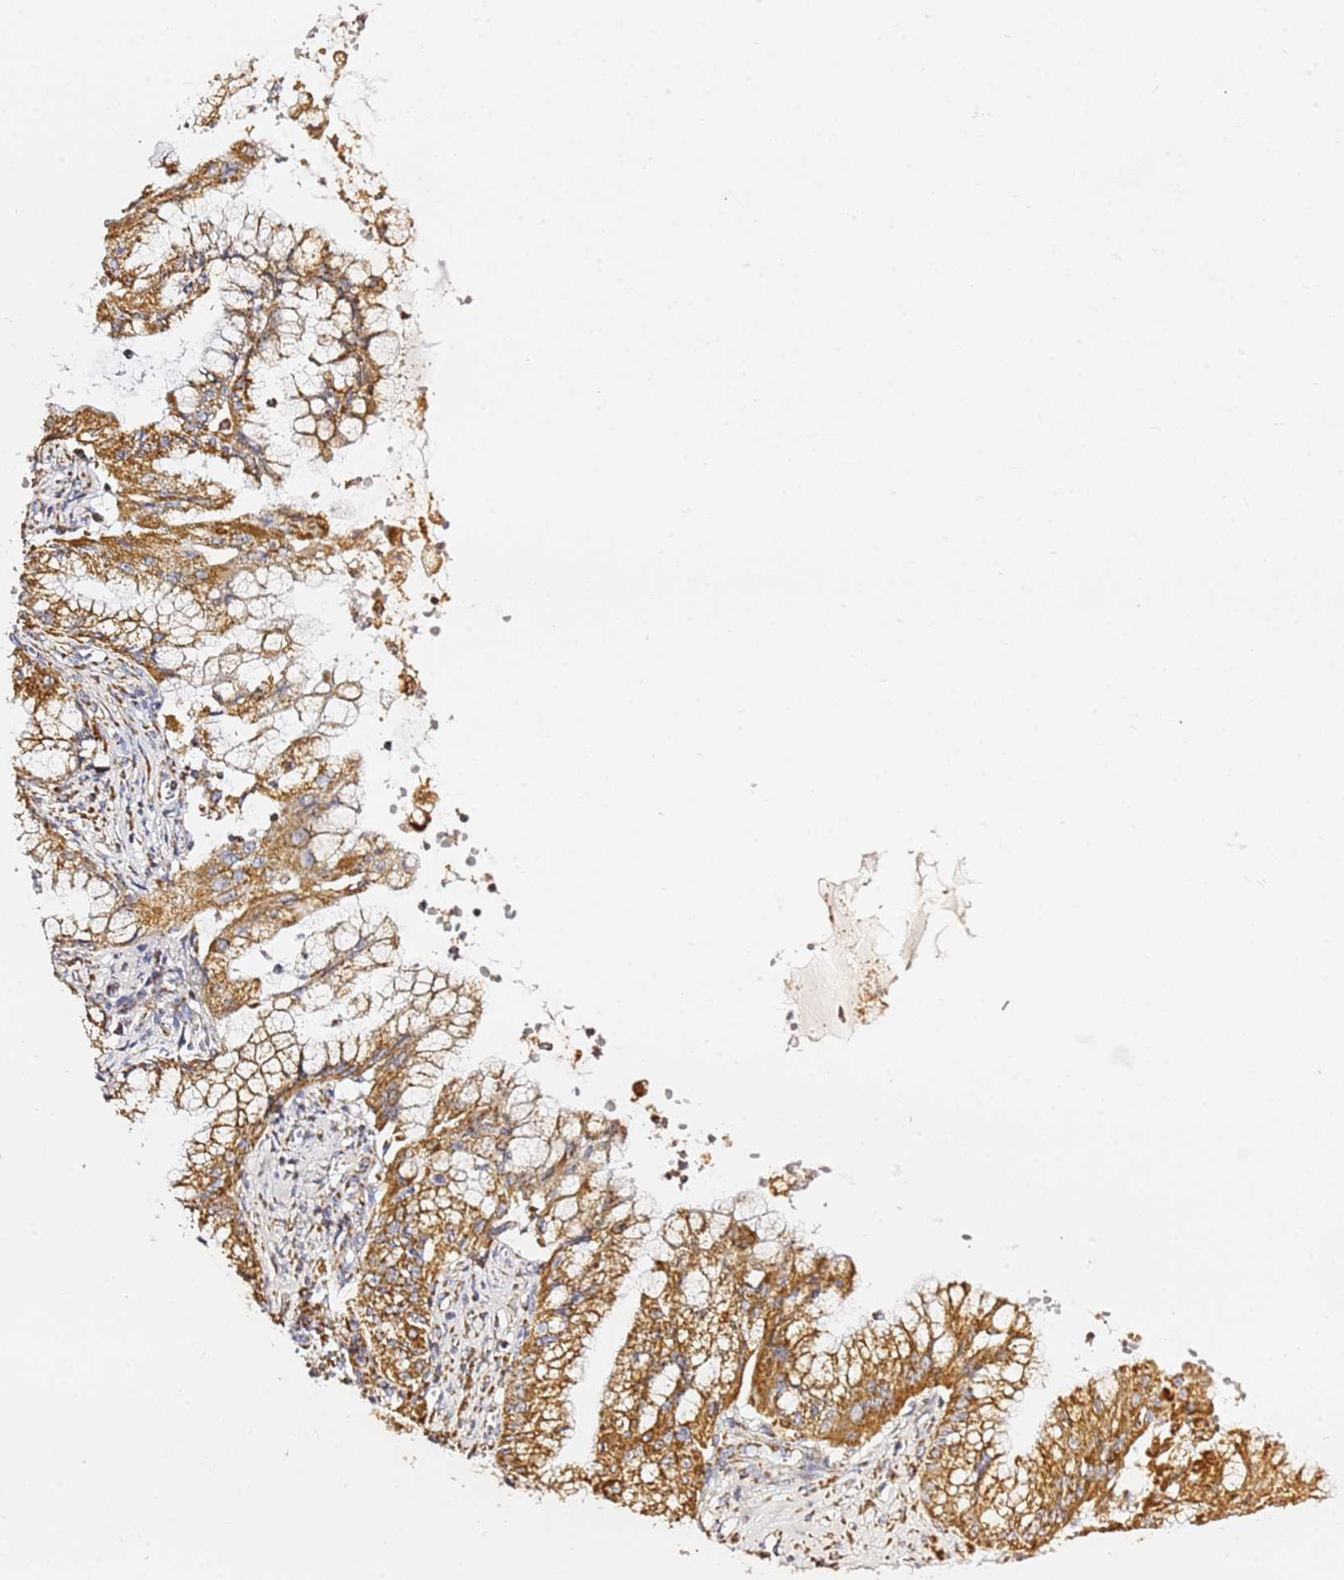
{"staining": {"intensity": "strong", "quantity": ">75%", "location": "cytoplasmic/membranous"}, "tissue": "ovarian cancer", "cell_type": "Tumor cells", "image_type": "cancer", "snomed": [{"axis": "morphology", "description": "Cystadenocarcinoma, mucinous, NOS"}, {"axis": "topography", "description": "Ovary"}], "caption": "Immunohistochemistry of human ovarian cancer displays high levels of strong cytoplasmic/membranous positivity in about >75% of tumor cells. The protein of interest is shown in brown color, while the nuclei are stained blue.", "gene": "PHB2", "patient": {"sex": "female", "age": 70}}